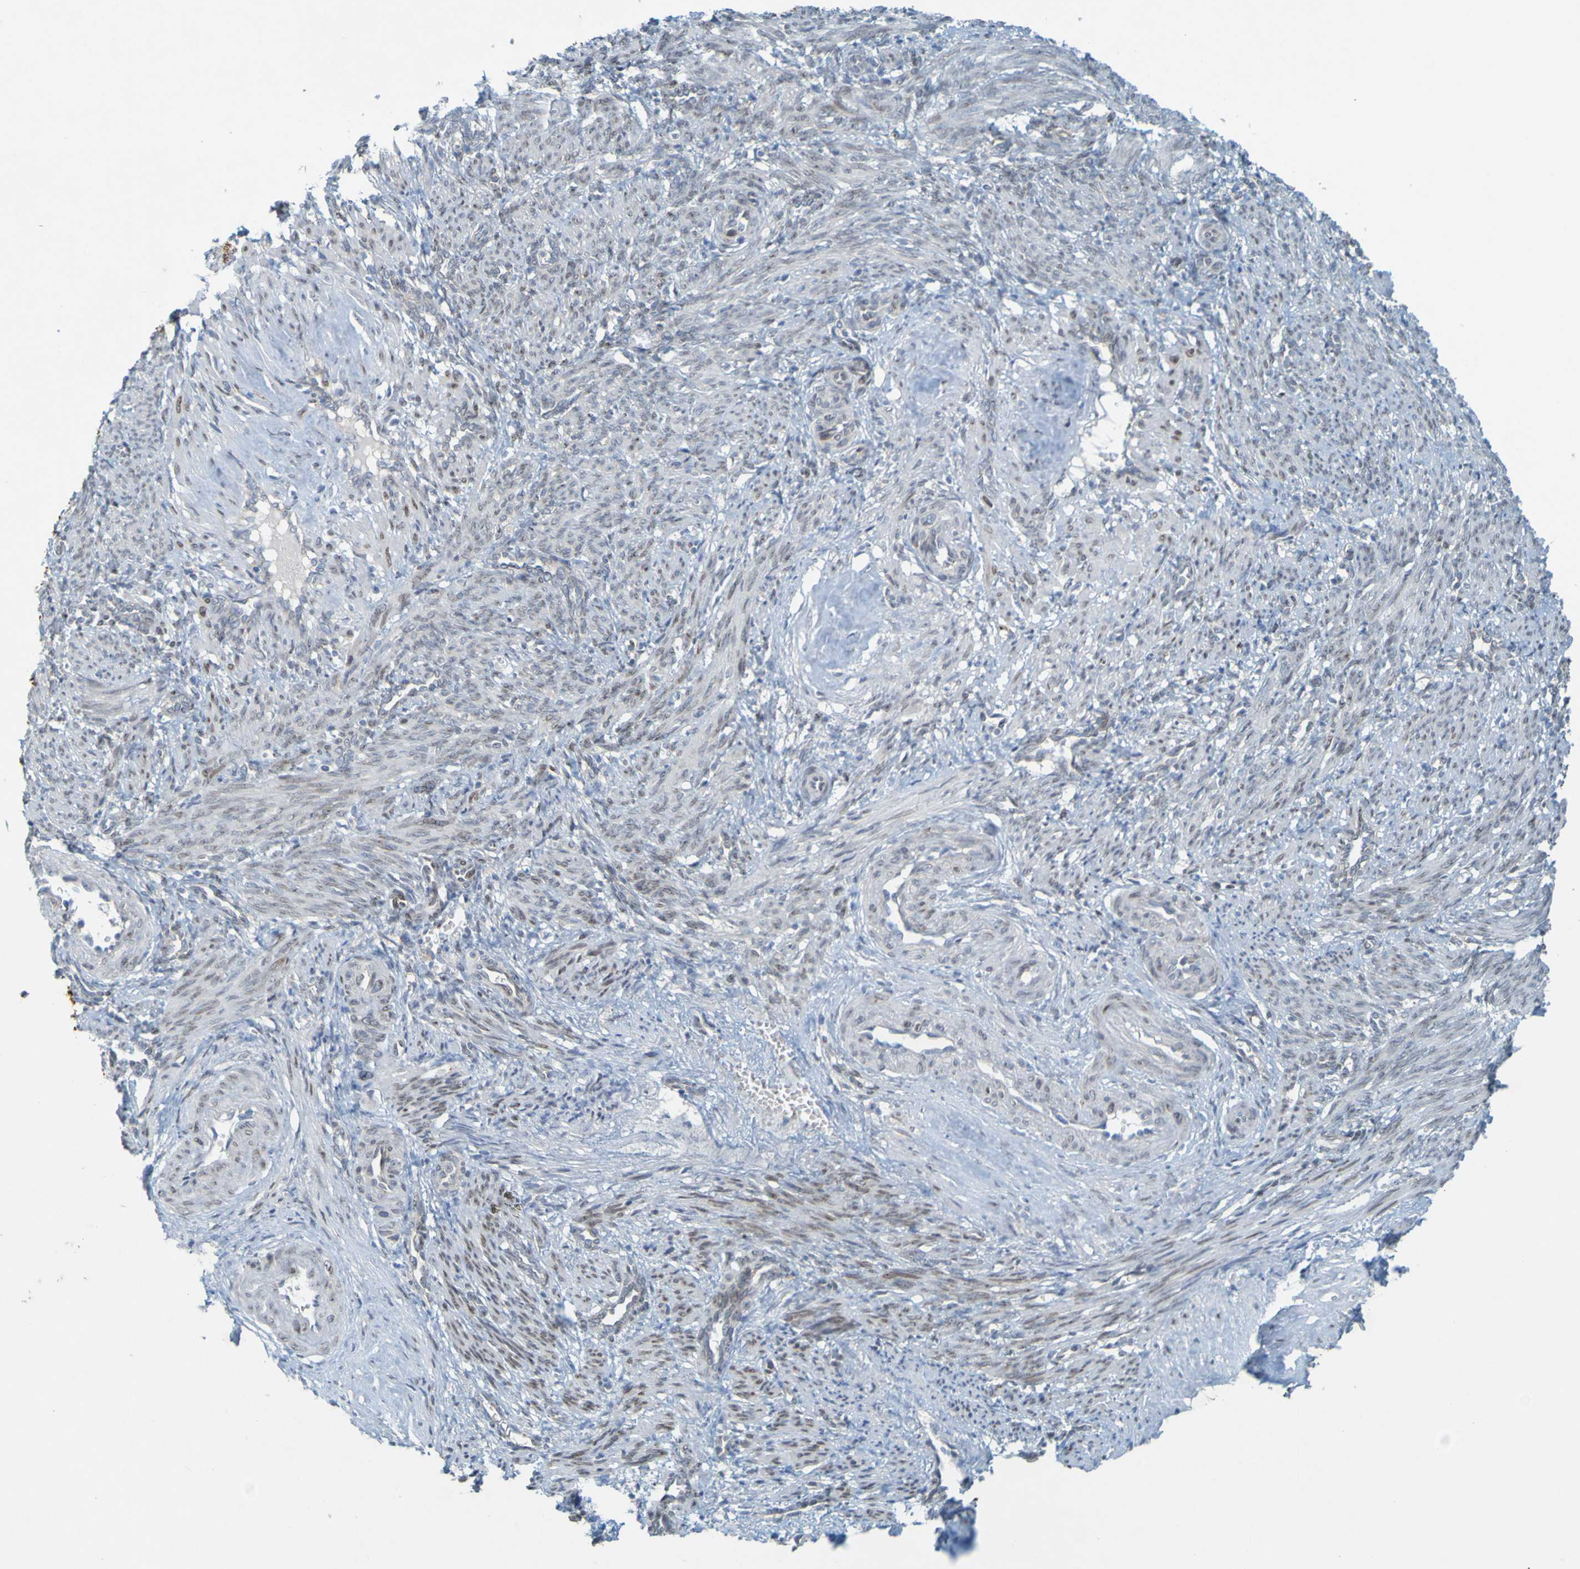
{"staining": {"intensity": "weak", "quantity": ">75%", "location": "nuclear"}, "tissue": "smooth muscle", "cell_type": "Smooth muscle cells", "image_type": "normal", "snomed": [{"axis": "morphology", "description": "Normal tissue, NOS"}, {"axis": "topography", "description": "Endometrium"}], "caption": "Benign smooth muscle was stained to show a protein in brown. There is low levels of weak nuclear expression in about >75% of smooth muscle cells. The protein of interest is shown in brown color, while the nuclei are stained blue.", "gene": "MAG", "patient": {"sex": "female", "age": 33}}